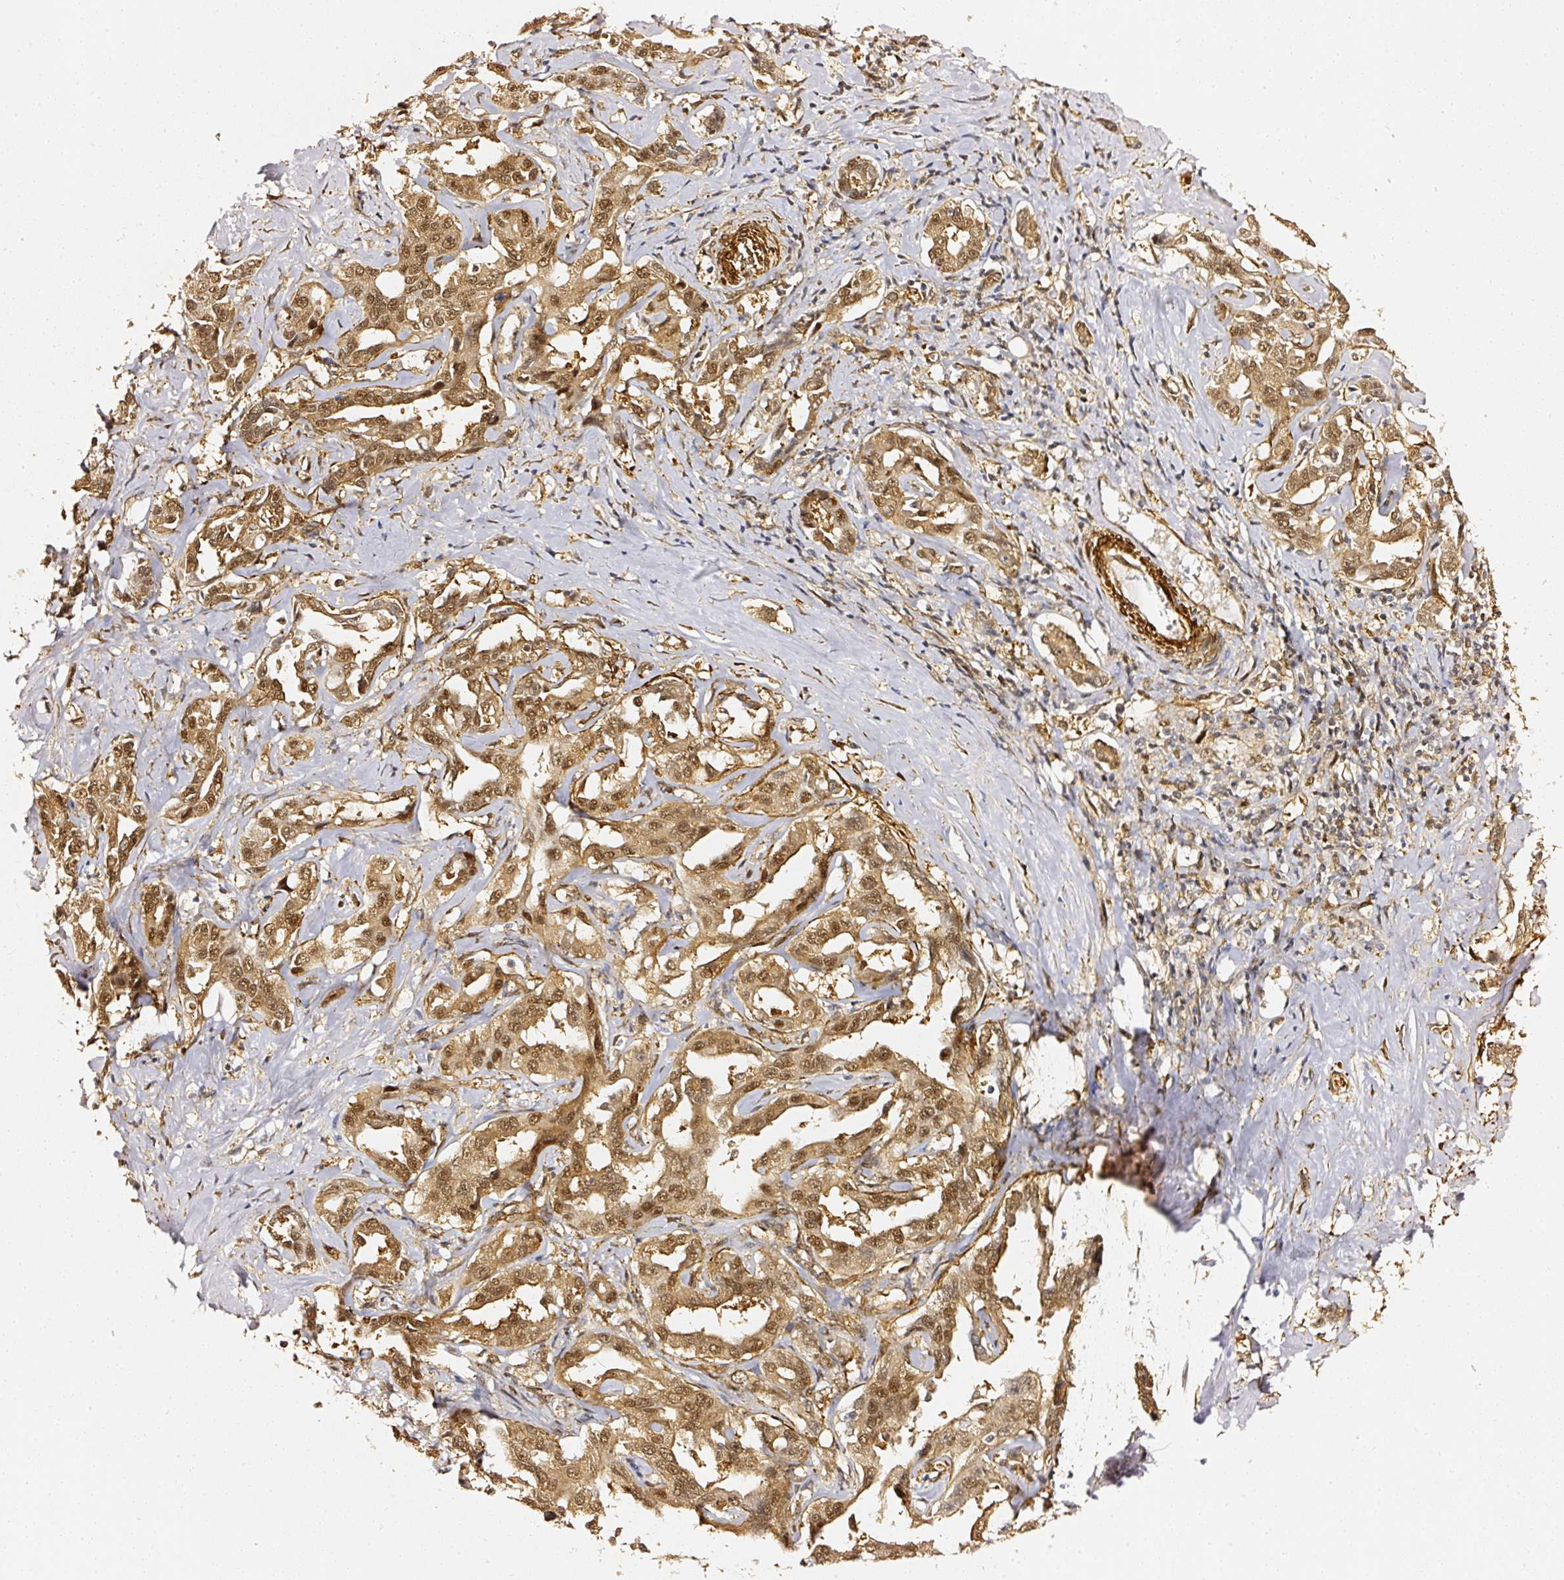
{"staining": {"intensity": "moderate", "quantity": ">75%", "location": "cytoplasmic/membranous,nuclear"}, "tissue": "liver cancer", "cell_type": "Tumor cells", "image_type": "cancer", "snomed": [{"axis": "morphology", "description": "Cholangiocarcinoma"}, {"axis": "topography", "description": "Liver"}], "caption": "This histopathology image displays IHC staining of liver cancer, with medium moderate cytoplasmic/membranous and nuclear expression in about >75% of tumor cells.", "gene": "PSMD1", "patient": {"sex": "male", "age": 59}}